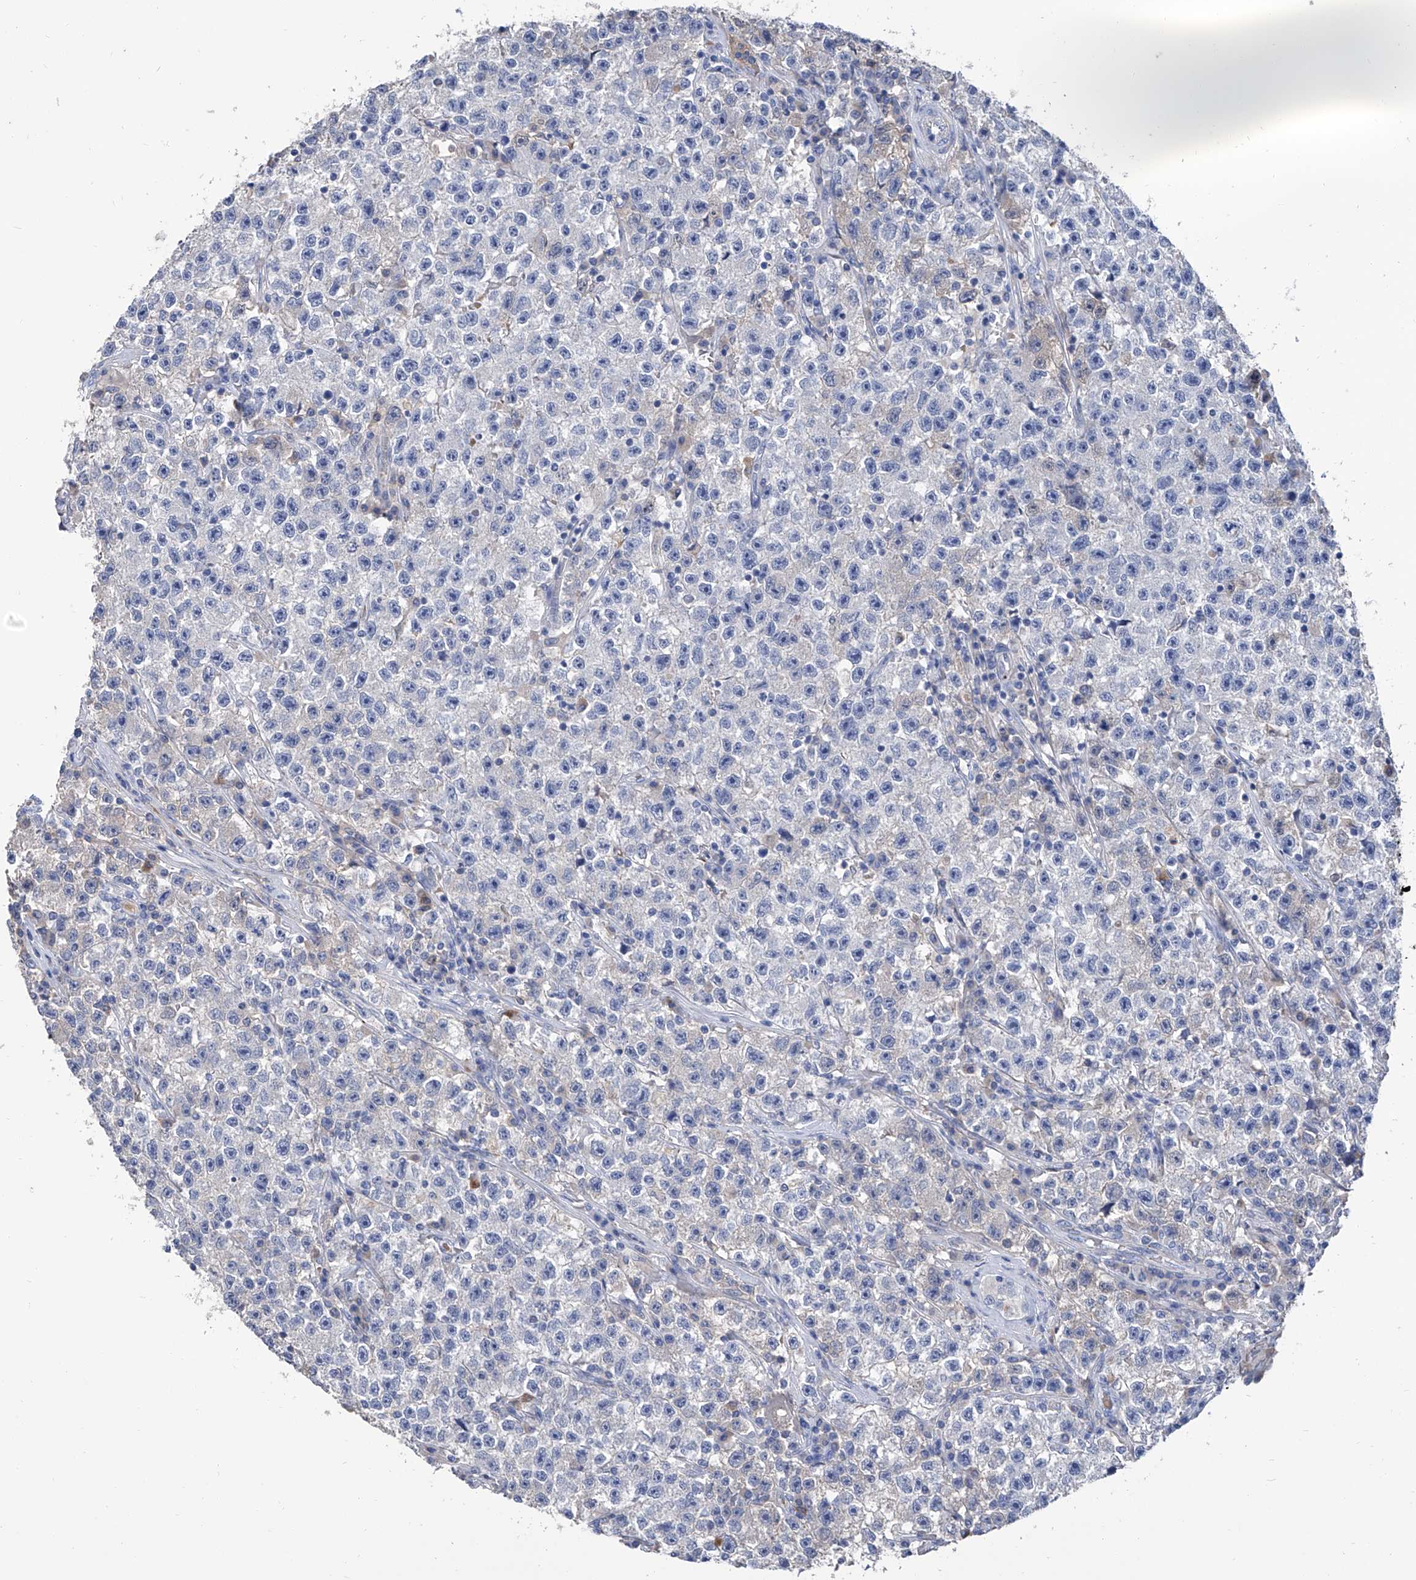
{"staining": {"intensity": "negative", "quantity": "none", "location": "none"}, "tissue": "testis cancer", "cell_type": "Tumor cells", "image_type": "cancer", "snomed": [{"axis": "morphology", "description": "Seminoma, NOS"}, {"axis": "topography", "description": "Testis"}], "caption": "This is an immunohistochemistry image of testis cancer. There is no staining in tumor cells.", "gene": "GPT", "patient": {"sex": "male", "age": 22}}